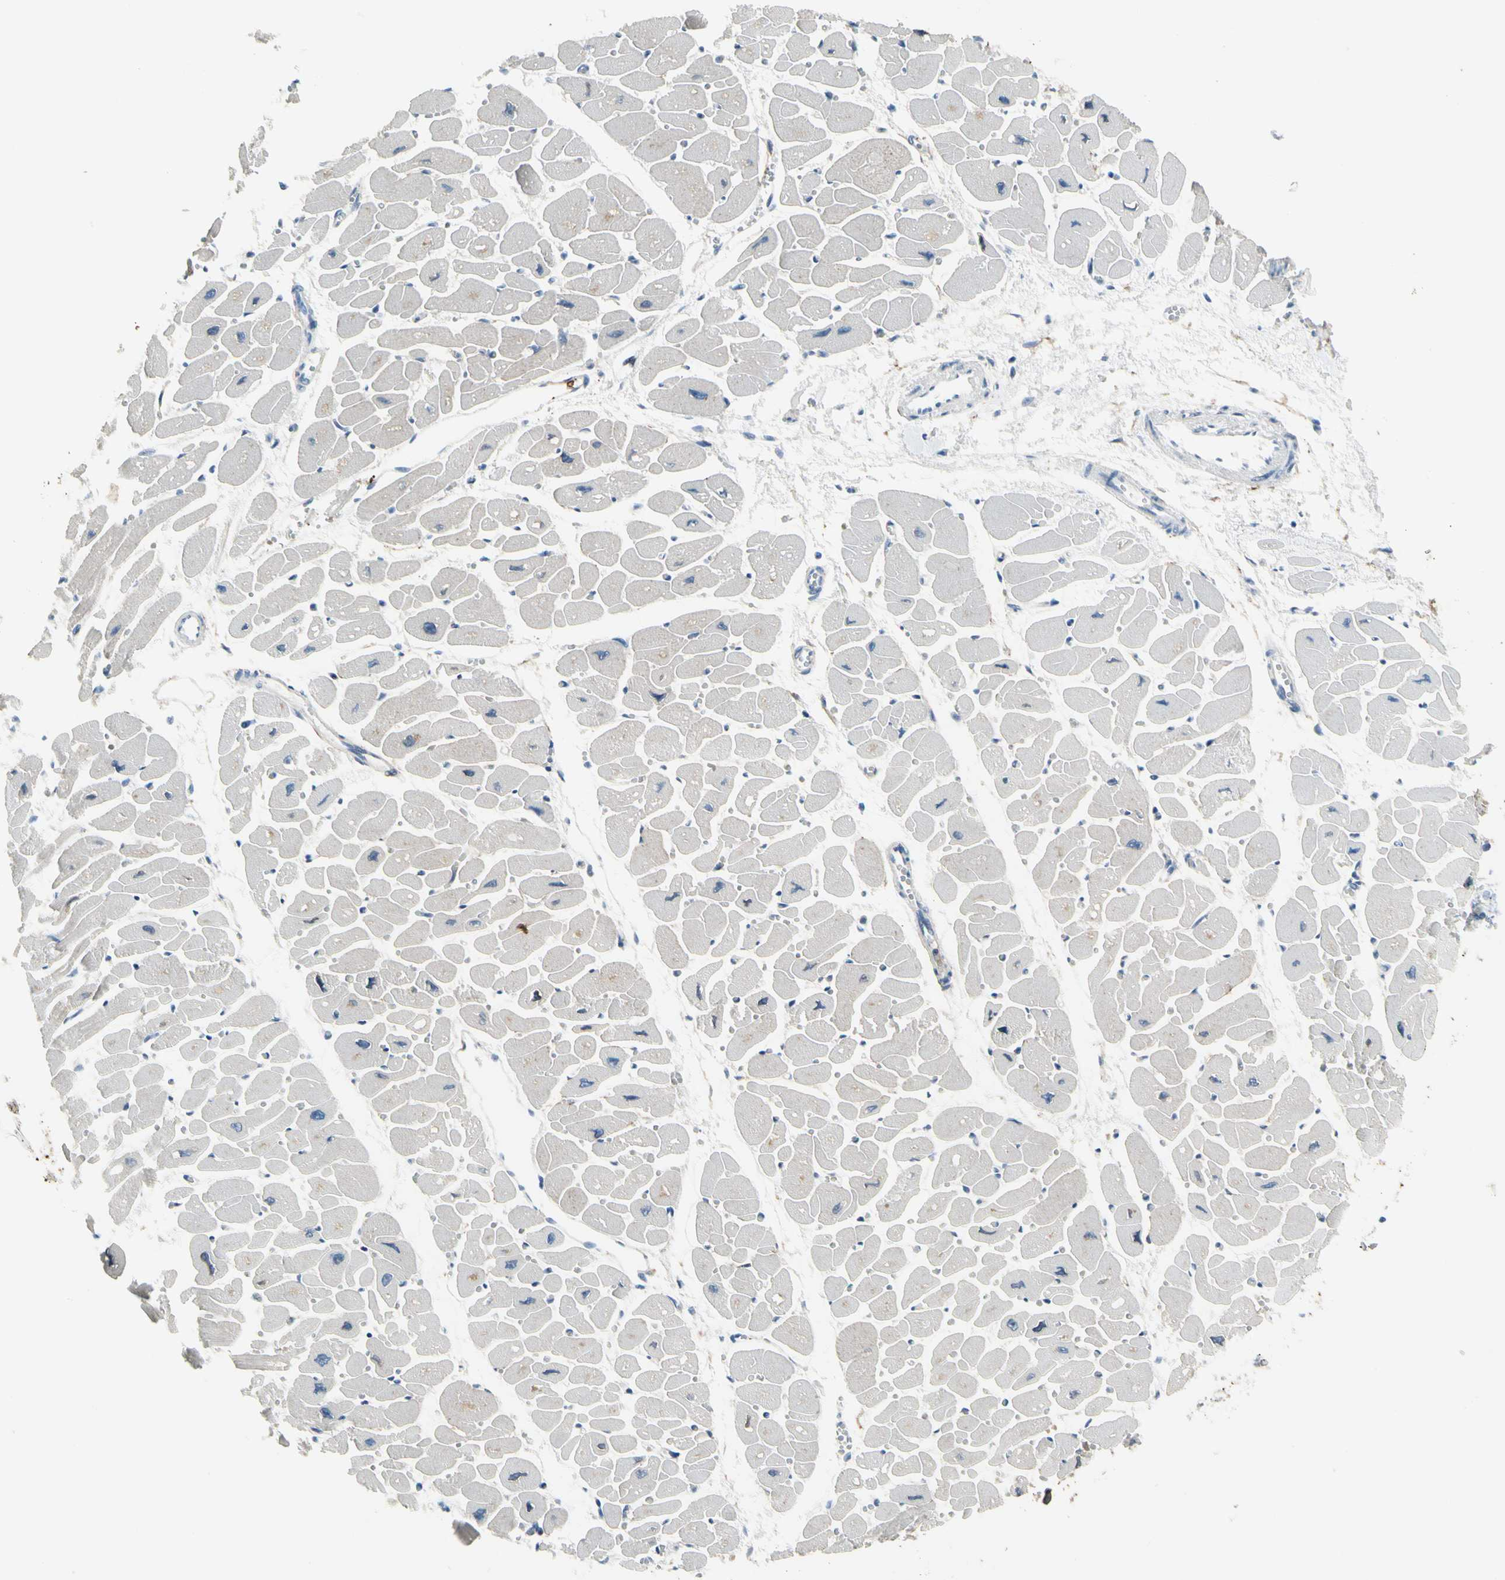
{"staining": {"intensity": "weak", "quantity": "<25%", "location": "cytoplasmic/membranous"}, "tissue": "heart muscle", "cell_type": "Cardiomyocytes", "image_type": "normal", "snomed": [{"axis": "morphology", "description": "Normal tissue, NOS"}, {"axis": "topography", "description": "Heart"}], "caption": "Immunohistochemical staining of benign heart muscle reveals no significant positivity in cardiomyocytes.", "gene": "PIGR", "patient": {"sex": "female", "age": 54}}